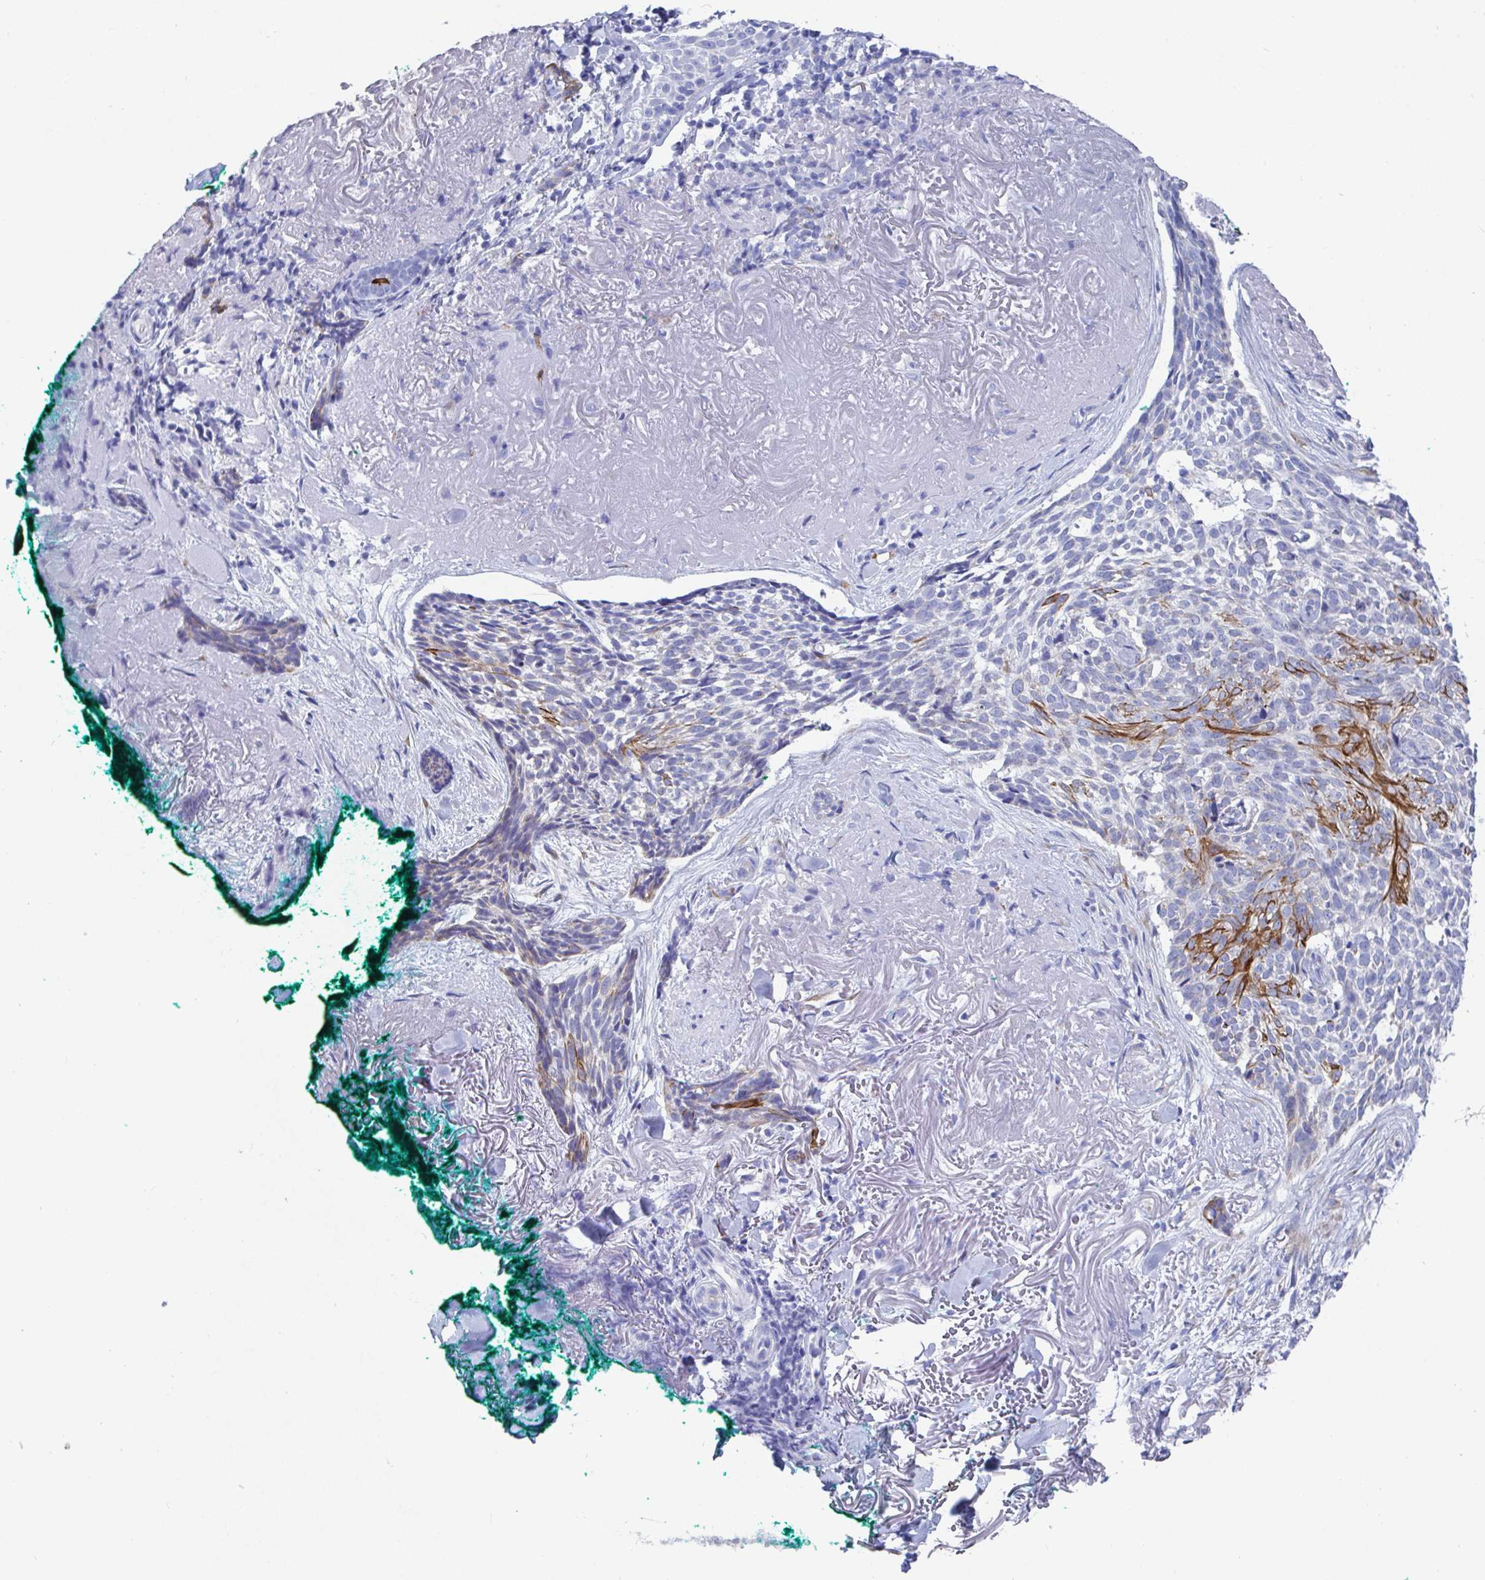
{"staining": {"intensity": "strong", "quantity": "<25%", "location": "cytoplasmic/membranous"}, "tissue": "skin cancer", "cell_type": "Tumor cells", "image_type": "cancer", "snomed": [{"axis": "morphology", "description": "Basal cell carcinoma"}, {"axis": "topography", "description": "Skin"}, {"axis": "topography", "description": "Skin of face"}], "caption": "High-power microscopy captured an IHC photomicrograph of basal cell carcinoma (skin), revealing strong cytoplasmic/membranous expression in about <25% of tumor cells.", "gene": "CLDN8", "patient": {"sex": "female", "age": 95}}